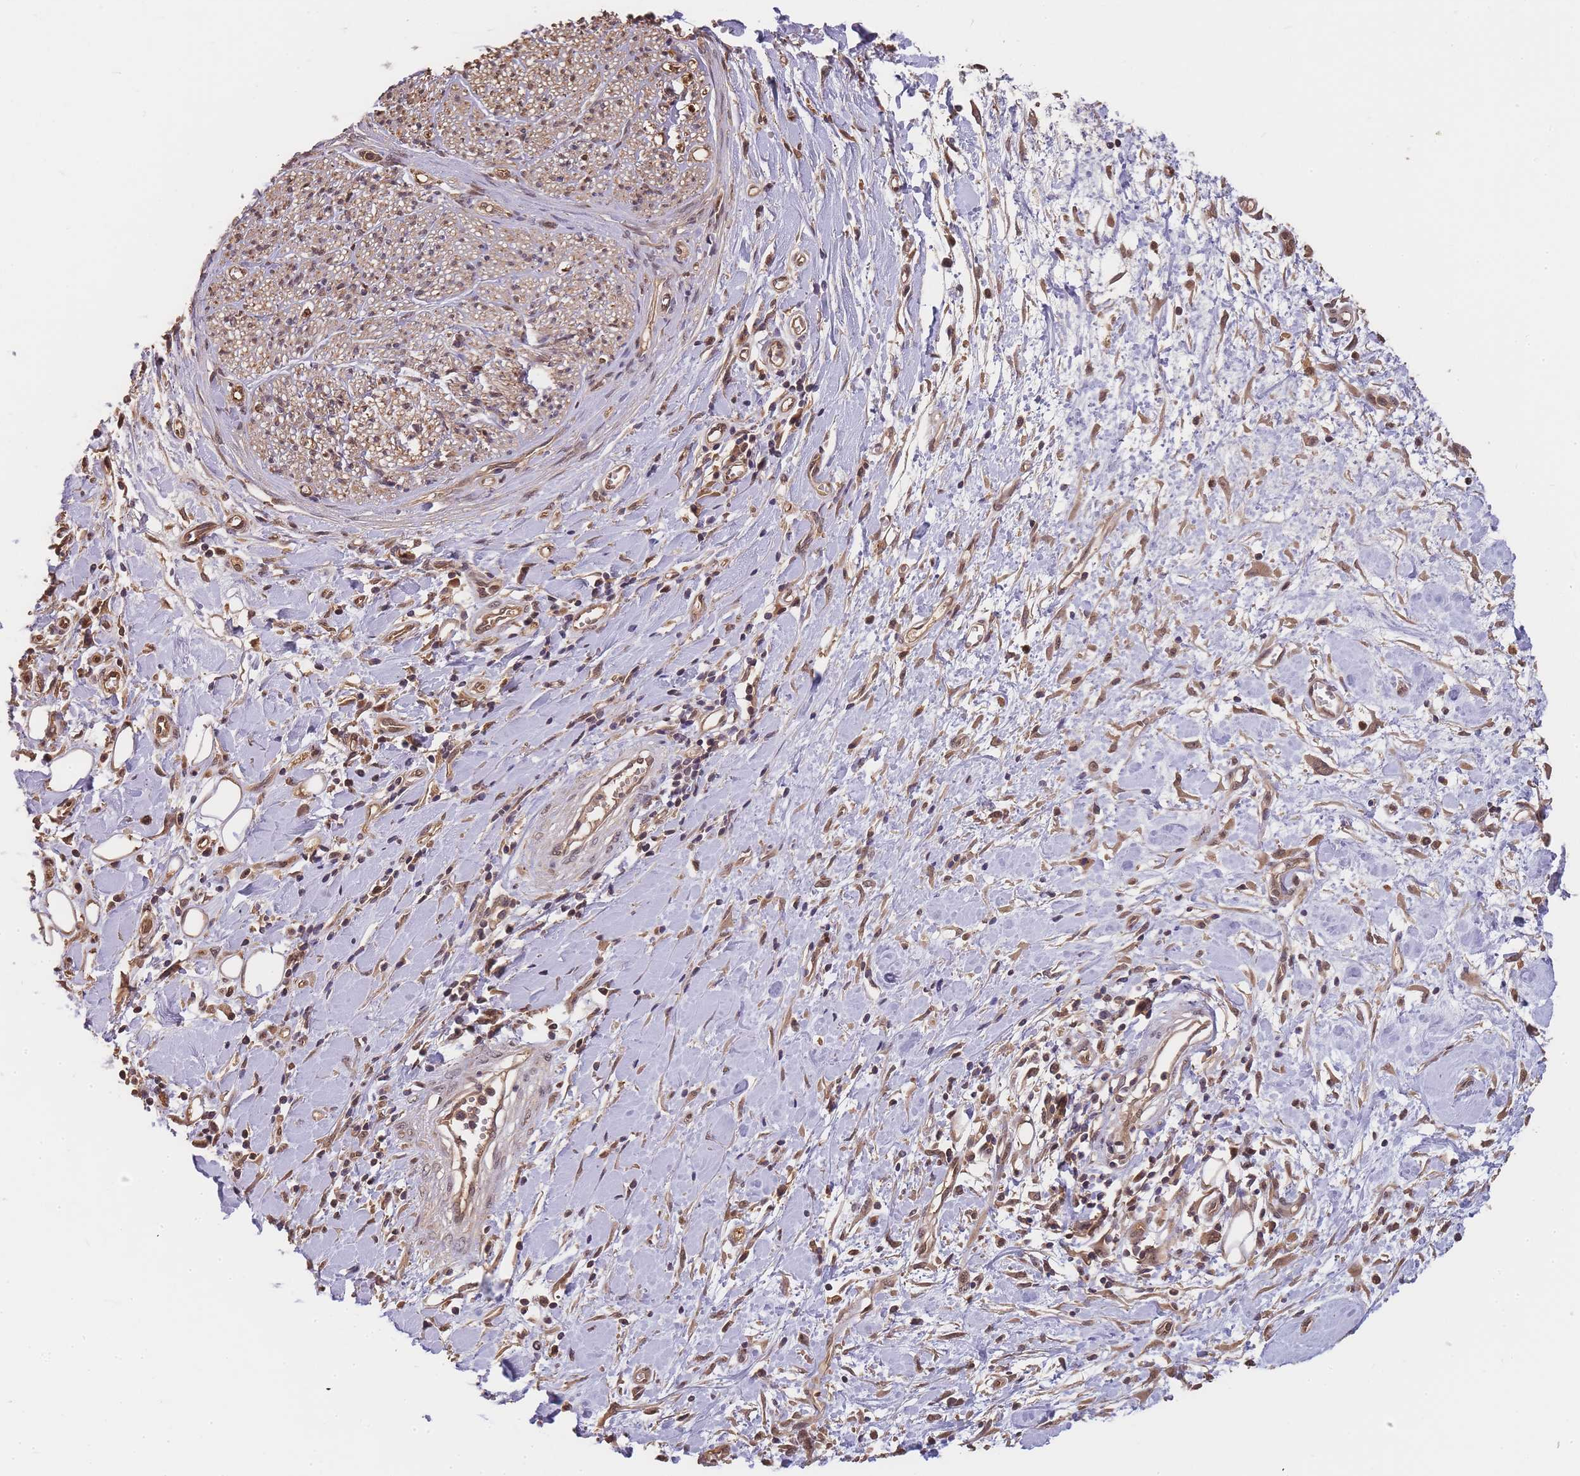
{"staining": {"intensity": "moderate", "quantity": ">75%", "location": "cytoplasmic/membranous,nuclear"}, "tissue": "stomach cancer", "cell_type": "Tumor cells", "image_type": "cancer", "snomed": [{"axis": "morphology", "description": "Adenocarcinoma, NOS"}, {"axis": "topography", "description": "Stomach, upper"}], "caption": "About >75% of tumor cells in stomach adenocarcinoma exhibit moderate cytoplasmic/membranous and nuclear protein staining as visualized by brown immunohistochemical staining.", "gene": "CDKN2AIPNL", "patient": {"sex": "male", "age": 62}}